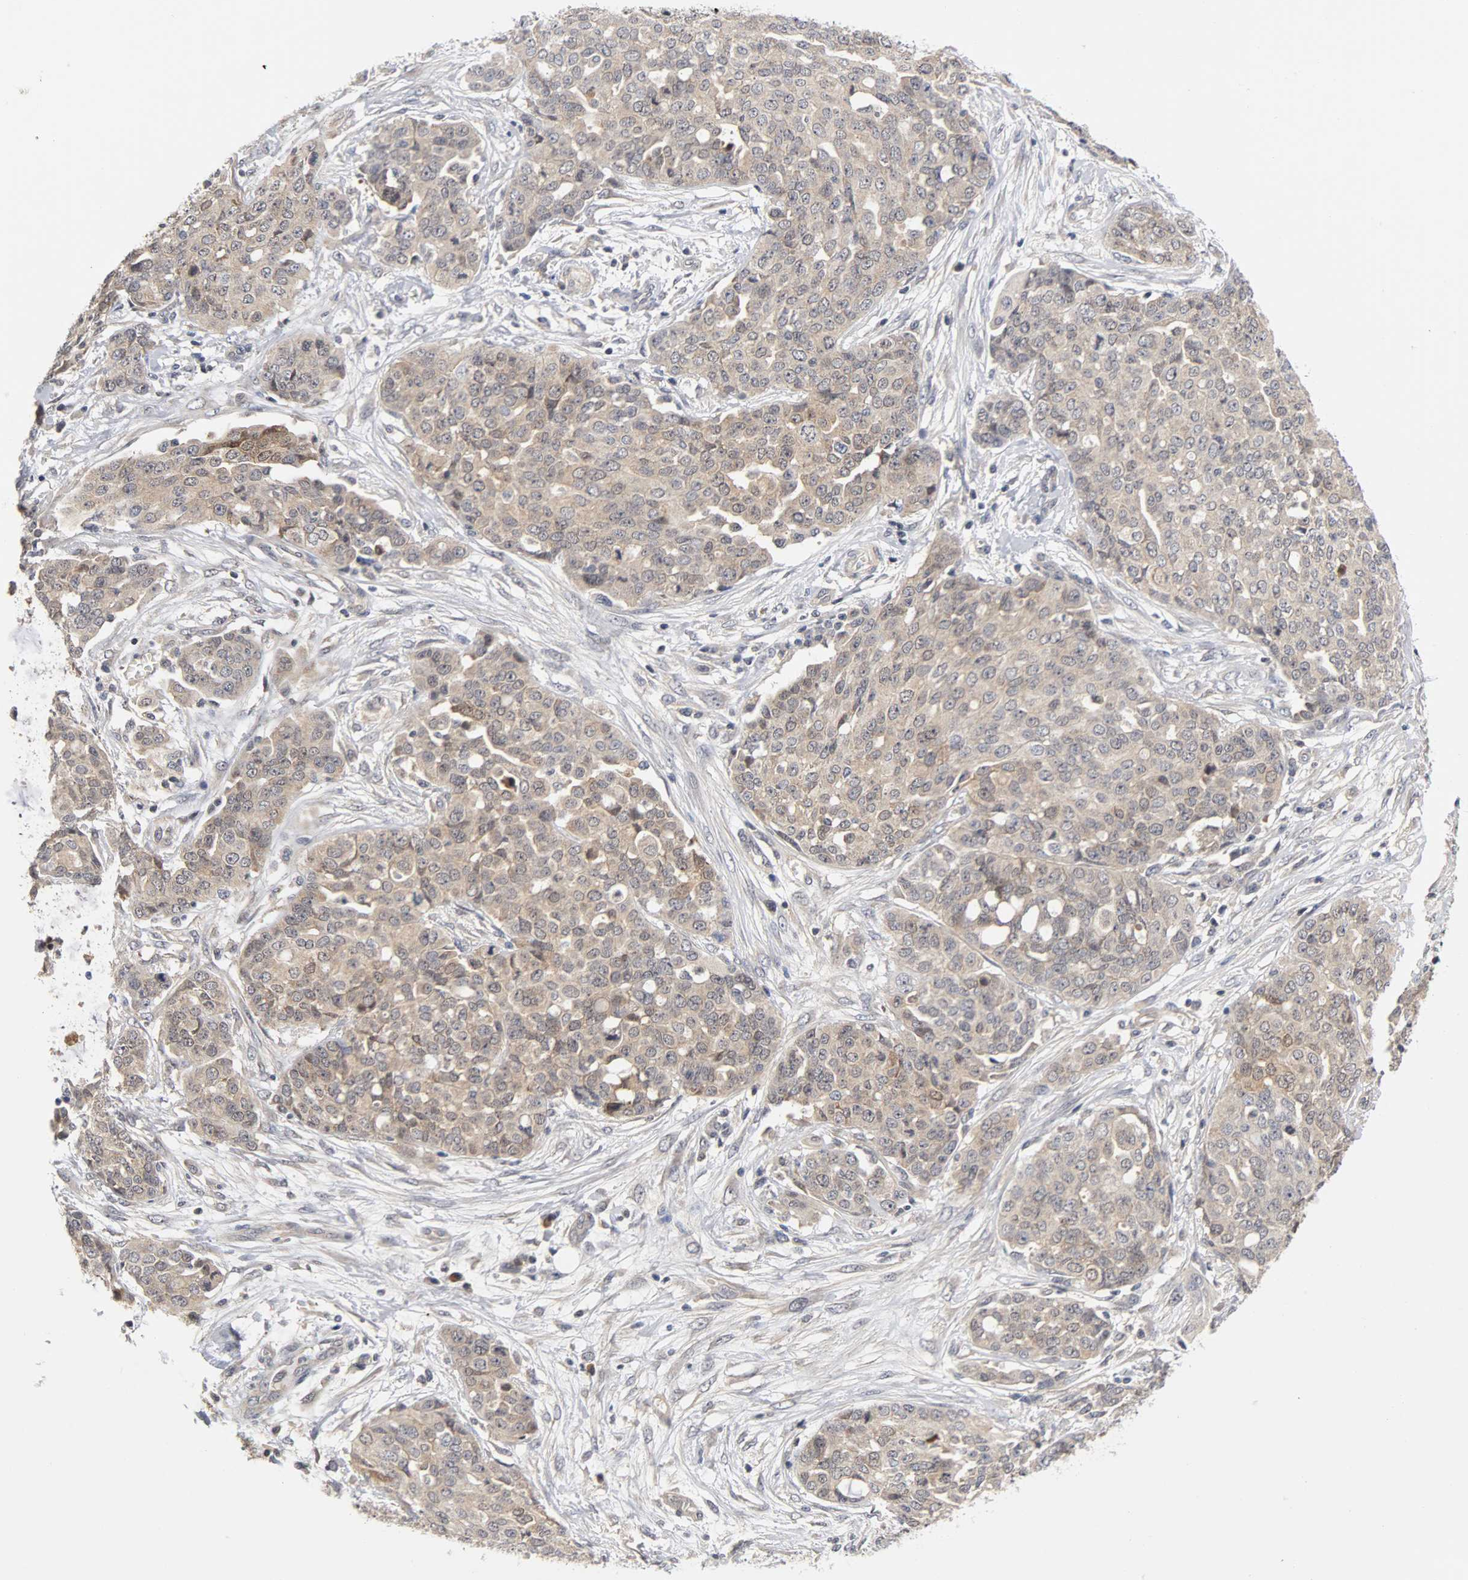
{"staining": {"intensity": "moderate", "quantity": "25%-75%", "location": "cytoplasmic/membranous"}, "tissue": "ovarian cancer", "cell_type": "Tumor cells", "image_type": "cancer", "snomed": [{"axis": "morphology", "description": "Cystadenocarcinoma, serous, NOS"}, {"axis": "topography", "description": "Soft tissue"}, {"axis": "topography", "description": "Ovary"}], "caption": "High-power microscopy captured an immunohistochemistry (IHC) histopathology image of serous cystadenocarcinoma (ovarian), revealing moderate cytoplasmic/membranous expression in approximately 25%-75% of tumor cells.", "gene": "UBE2M", "patient": {"sex": "female", "age": 57}}